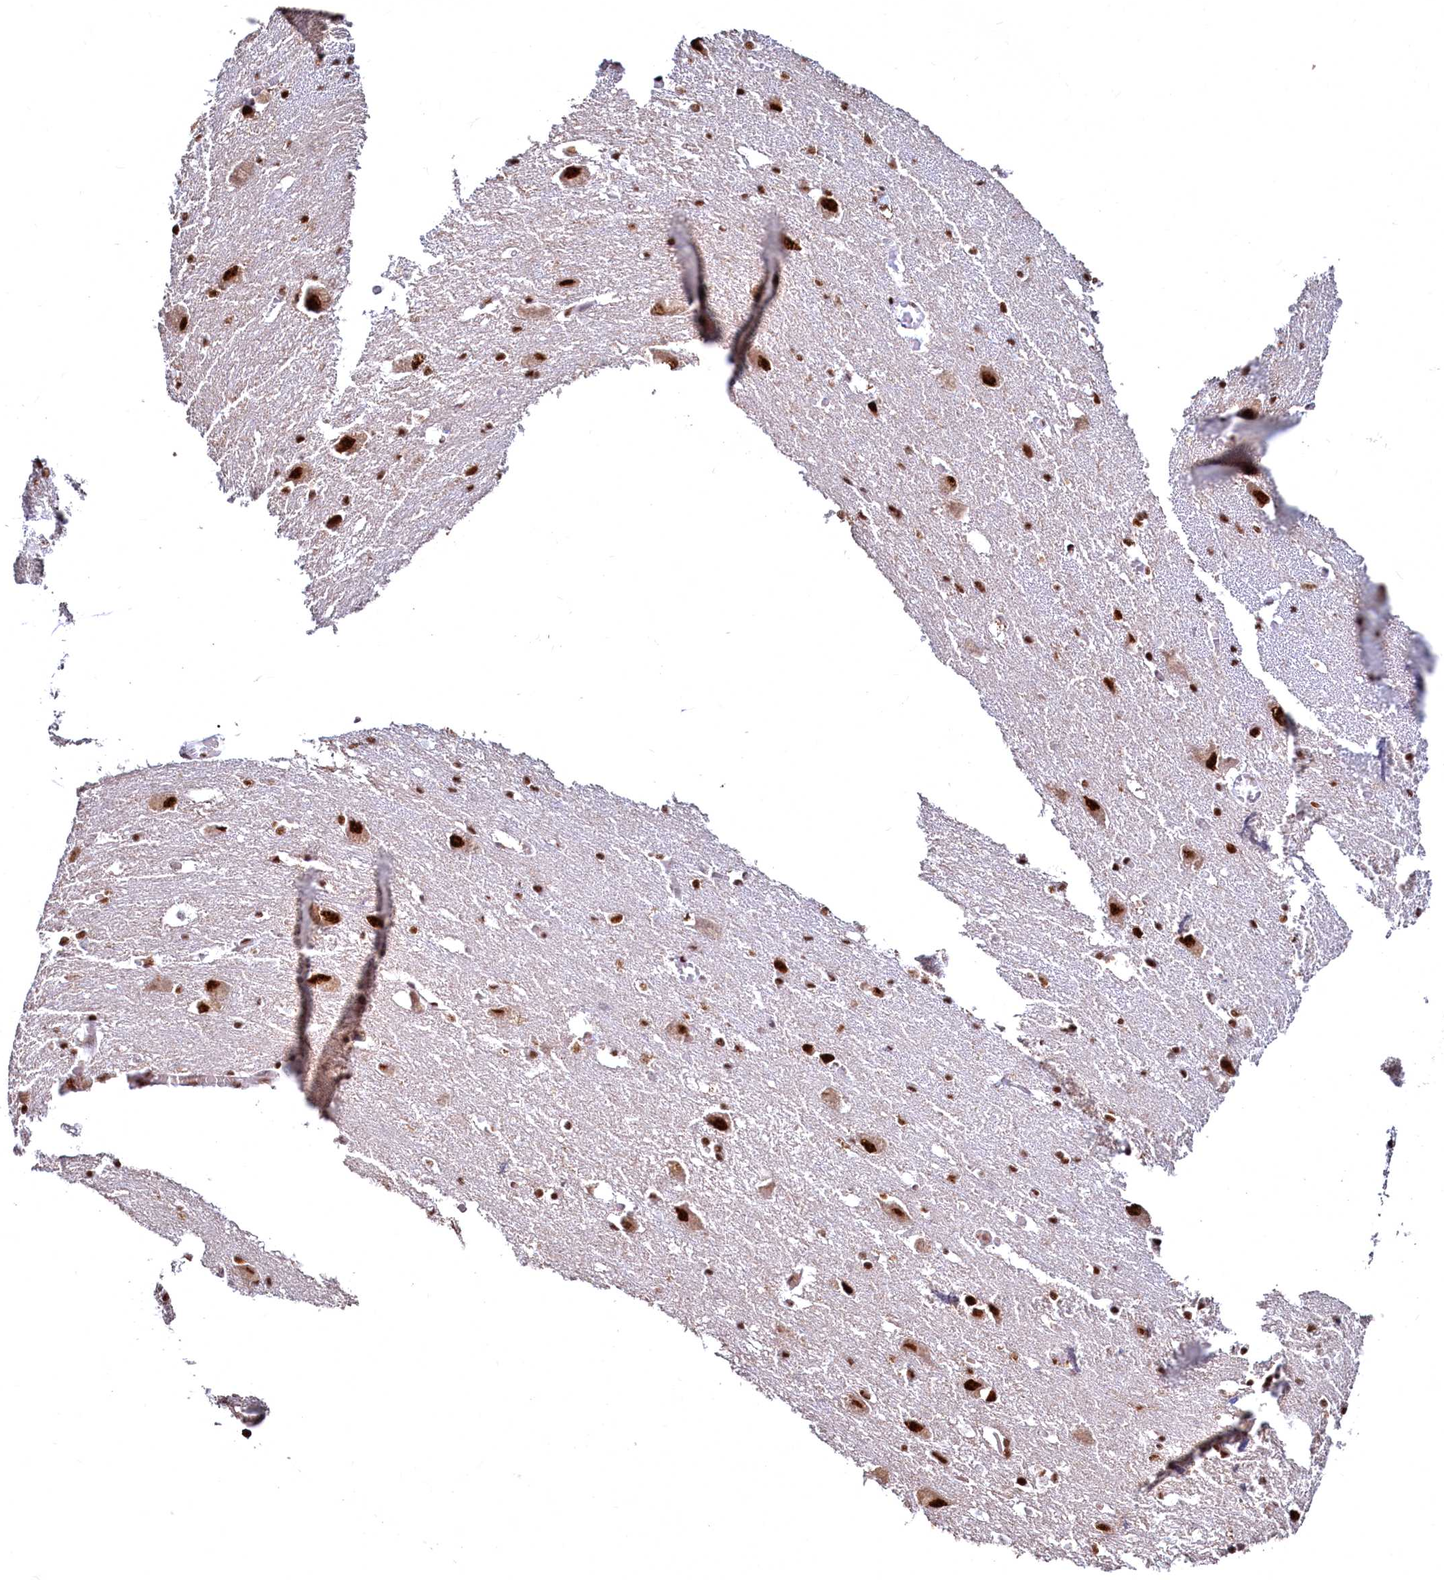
{"staining": {"intensity": "strong", "quantity": ">75%", "location": "nuclear"}, "tissue": "caudate", "cell_type": "Glial cells", "image_type": "normal", "snomed": [{"axis": "morphology", "description": "Normal tissue, NOS"}, {"axis": "topography", "description": "Lateral ventricle wall"}], "caption": "High-power microscopy captured an immunohistochemistry micrograph of unremarkable caudate, revealing strong nuclear expression in approximately >75% of glial cells.", "gene": "RSRC2", "patient": {"sex": "male", "age": 37}}